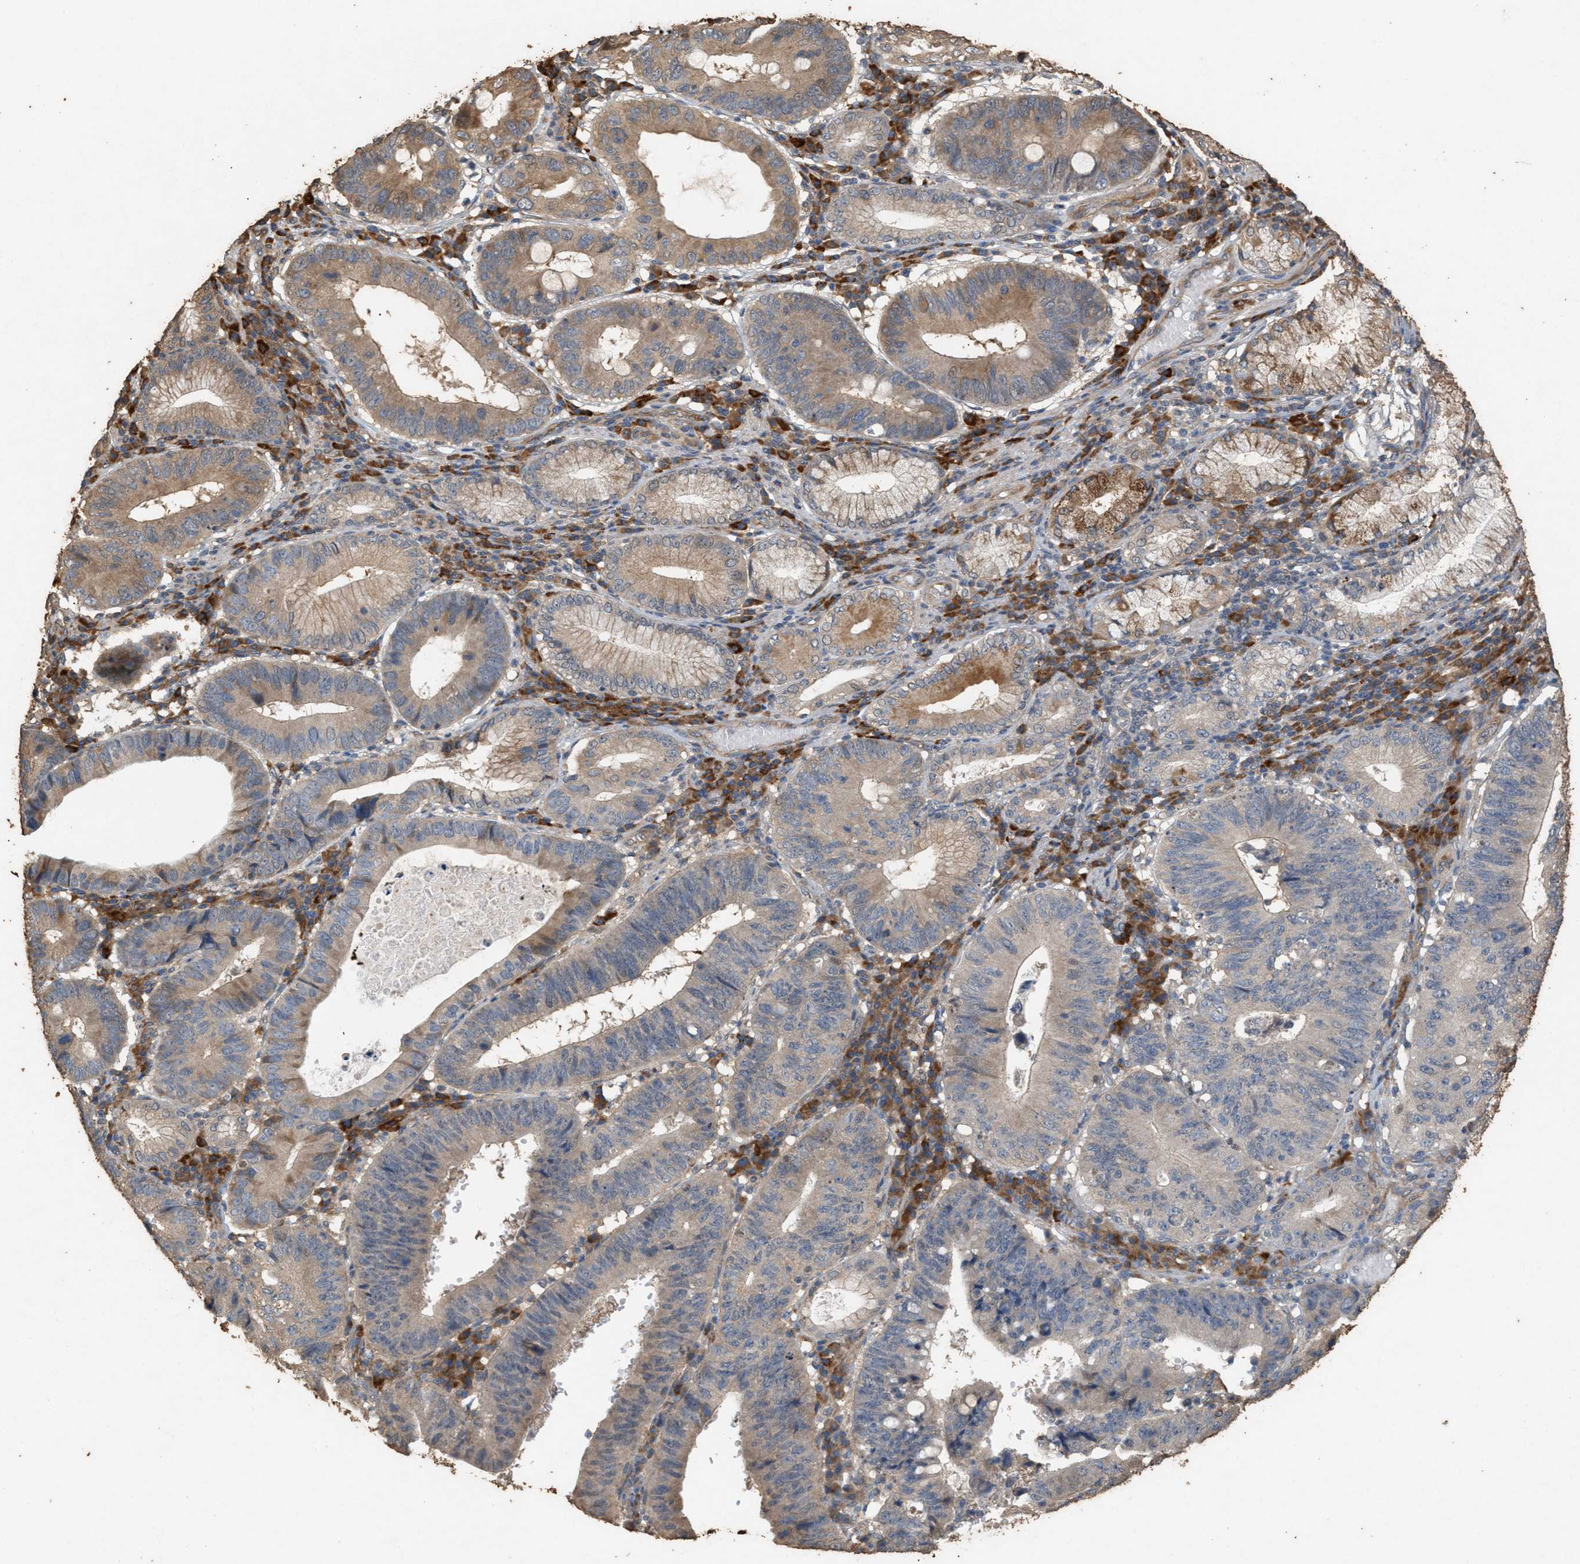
{"staining": {"intensity": "weak", "quantity": ">75%", "location": "cytoplasmic/membranous"}, "tissue": "stomach cancer", "cell_type": "Tumor cells", "image_type": "cancer", "snomed": [{"axis": "morphology", "description": "Adenocarcinoma, NOS"}, {"axis": "topography", "description": "Stomach"}], "caption": "Stomach cancer (adenocarcinoma) stained with DAB immunohistochemistry (IHC) shows low levels of weak cytoplasmic/membranous staining in about >75% of tumor cells.", "gene": "DCAF7", "patient": {"sex": "male", "age": 59}}